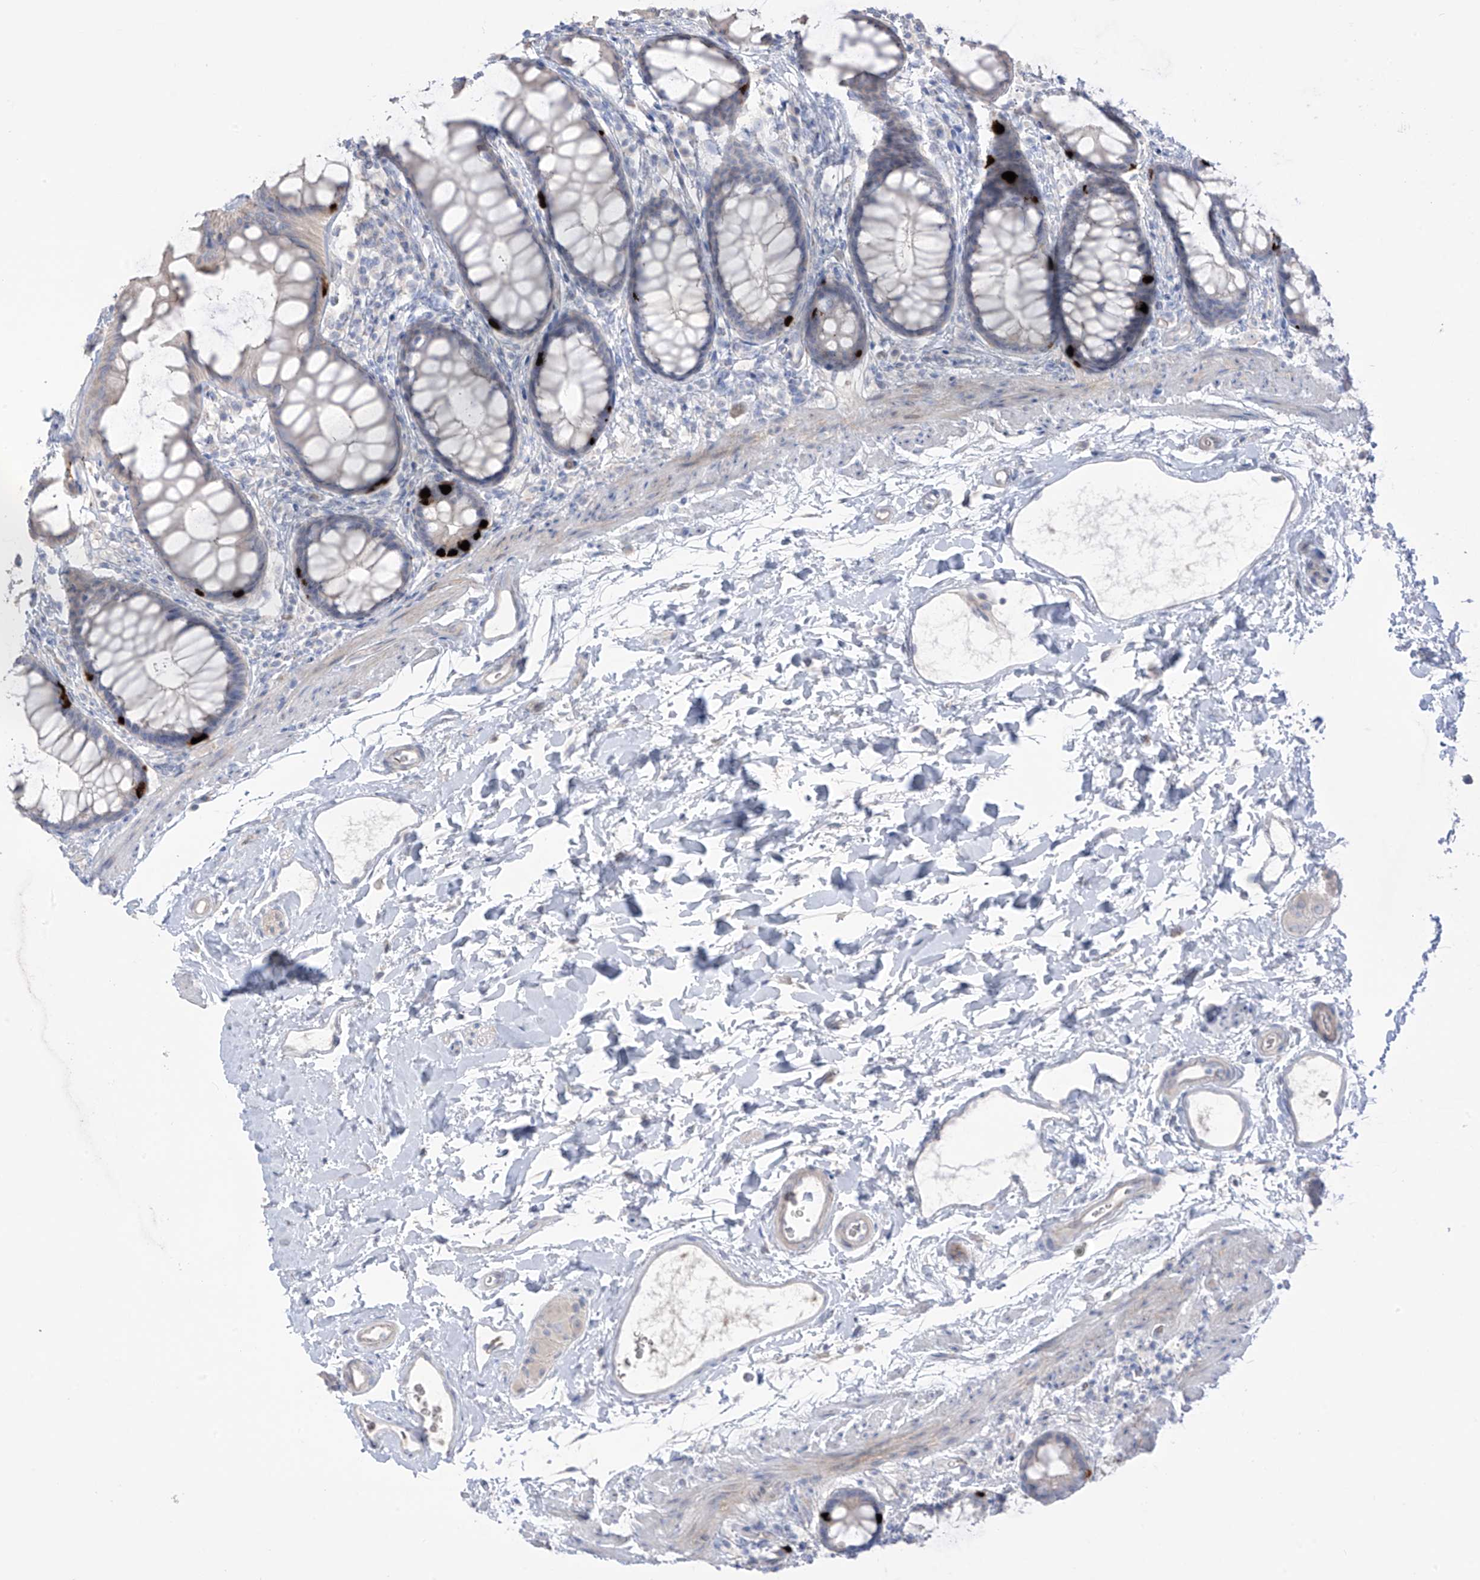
{"staining": {"intensity": "strong", "quantity": "<25%", "location": "cytoplasmic/membranous"}, "tissue": "rectum", "cell_type": "Glandular cells", "image_type": "normal", "snomed": [{"axis": "morphology", "description": "Normal tissue, NOS"}, {"axis": "topography", "description": "Rectum"}], "caption": "Protein expression analysis of benign rectum reveals strong cytoplasmic/membranous positivity in approximately <25% of glandular cells. The staining was performed using DAB to visualize the protein expression in brown, while the nuclei were stained in blue with hematoxylin (Magnification: 20x).", "gene": "ASPRV1", "patient": {"sex": "female", "age": 65}}